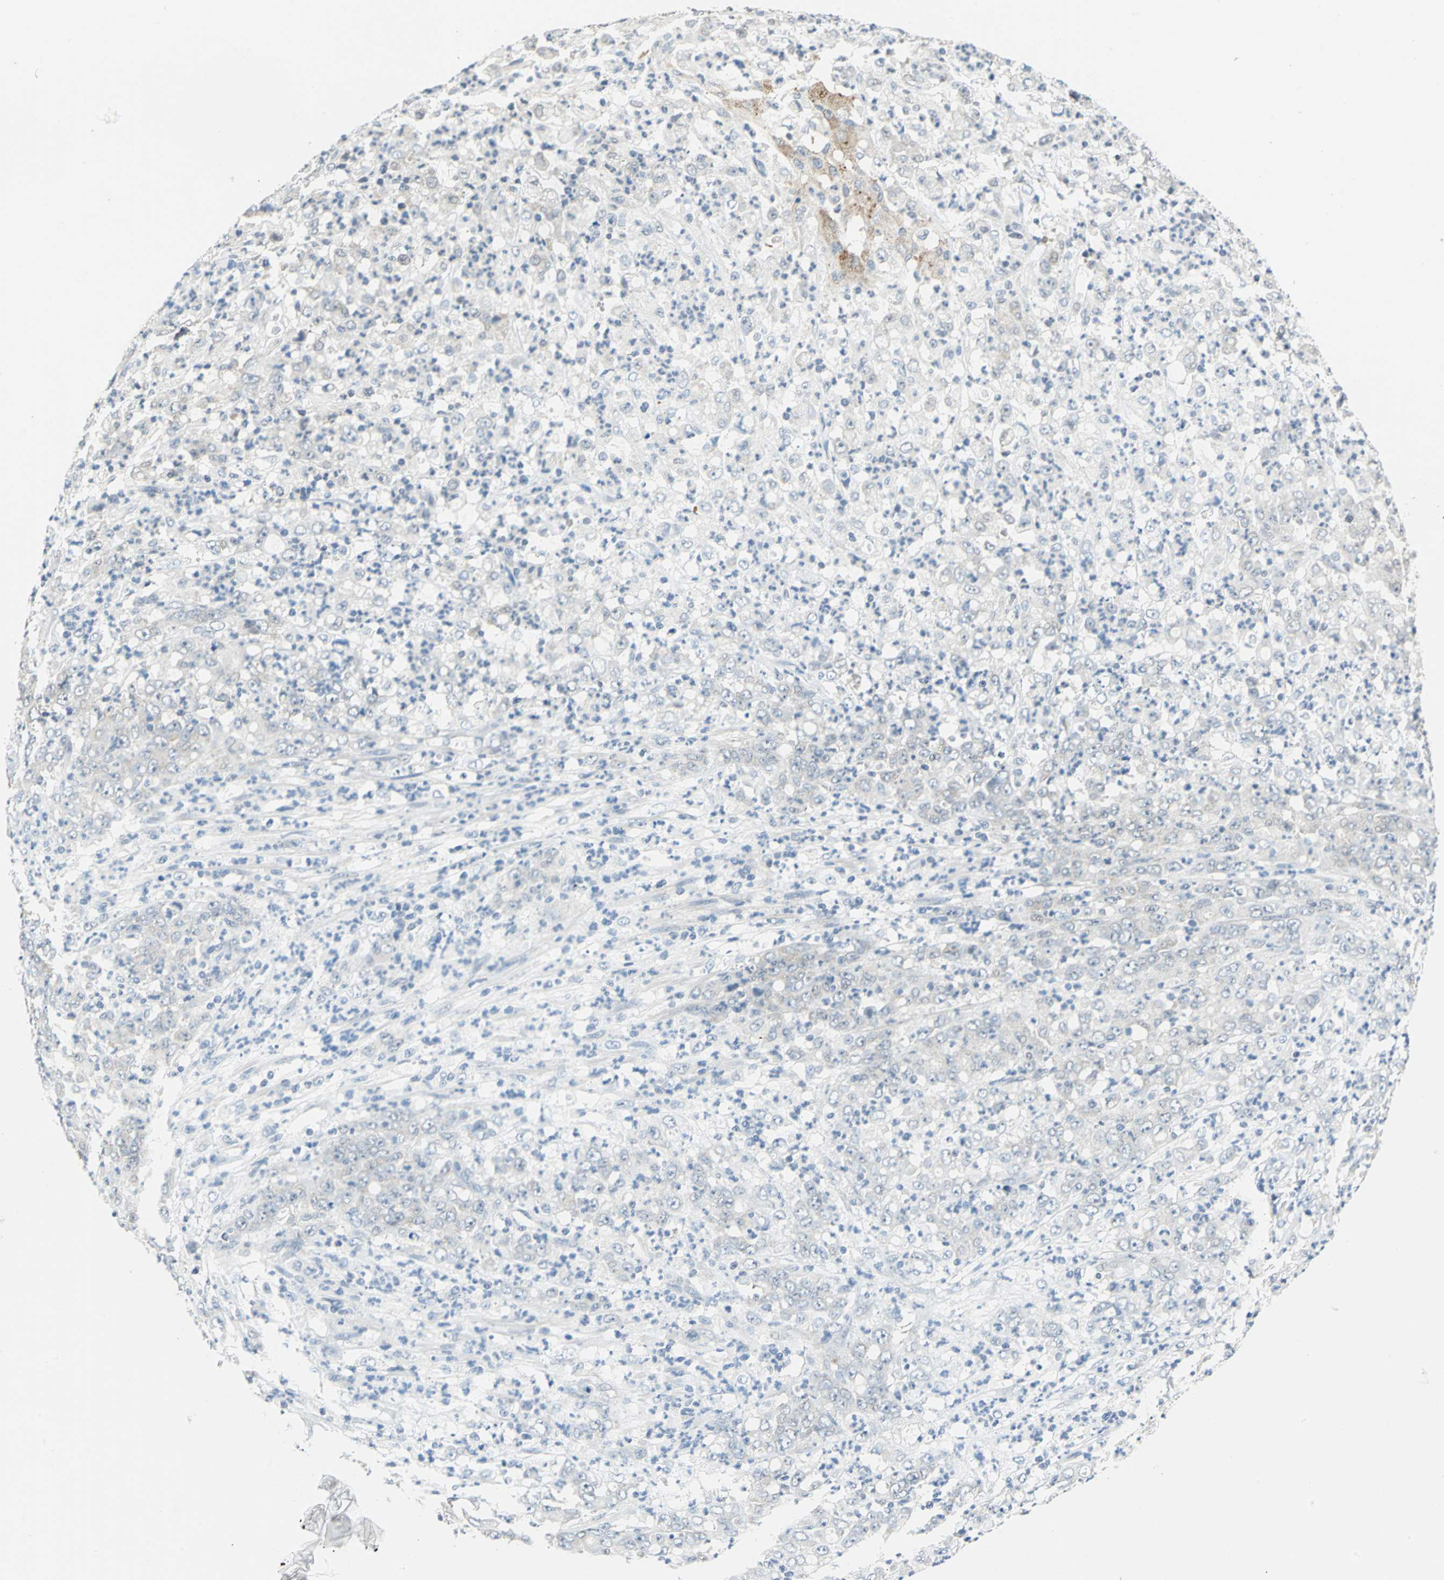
{"staining": {"intensity": "negative", "quantity": "none", "location": "none"}, "tissue": "stomach cancer", "cell_type": "Tumor cells", "image_type": "cancer", "snomed": [{"axis": "morphology", "description": "Adenocarcinoma, NOS"}, {"axis": "topography", "description": "Stomach, lower"}], "caption": "Immunohistochemistry histopathology image of neoplastic tissue: human stomach adenocarcinoma stained with DAB (3,3'-diaminobenzidine) reveals no significant protein positivity in tumor cells.", "gene": "PIN1", "patient": {"sex": "female", "age": 71}}